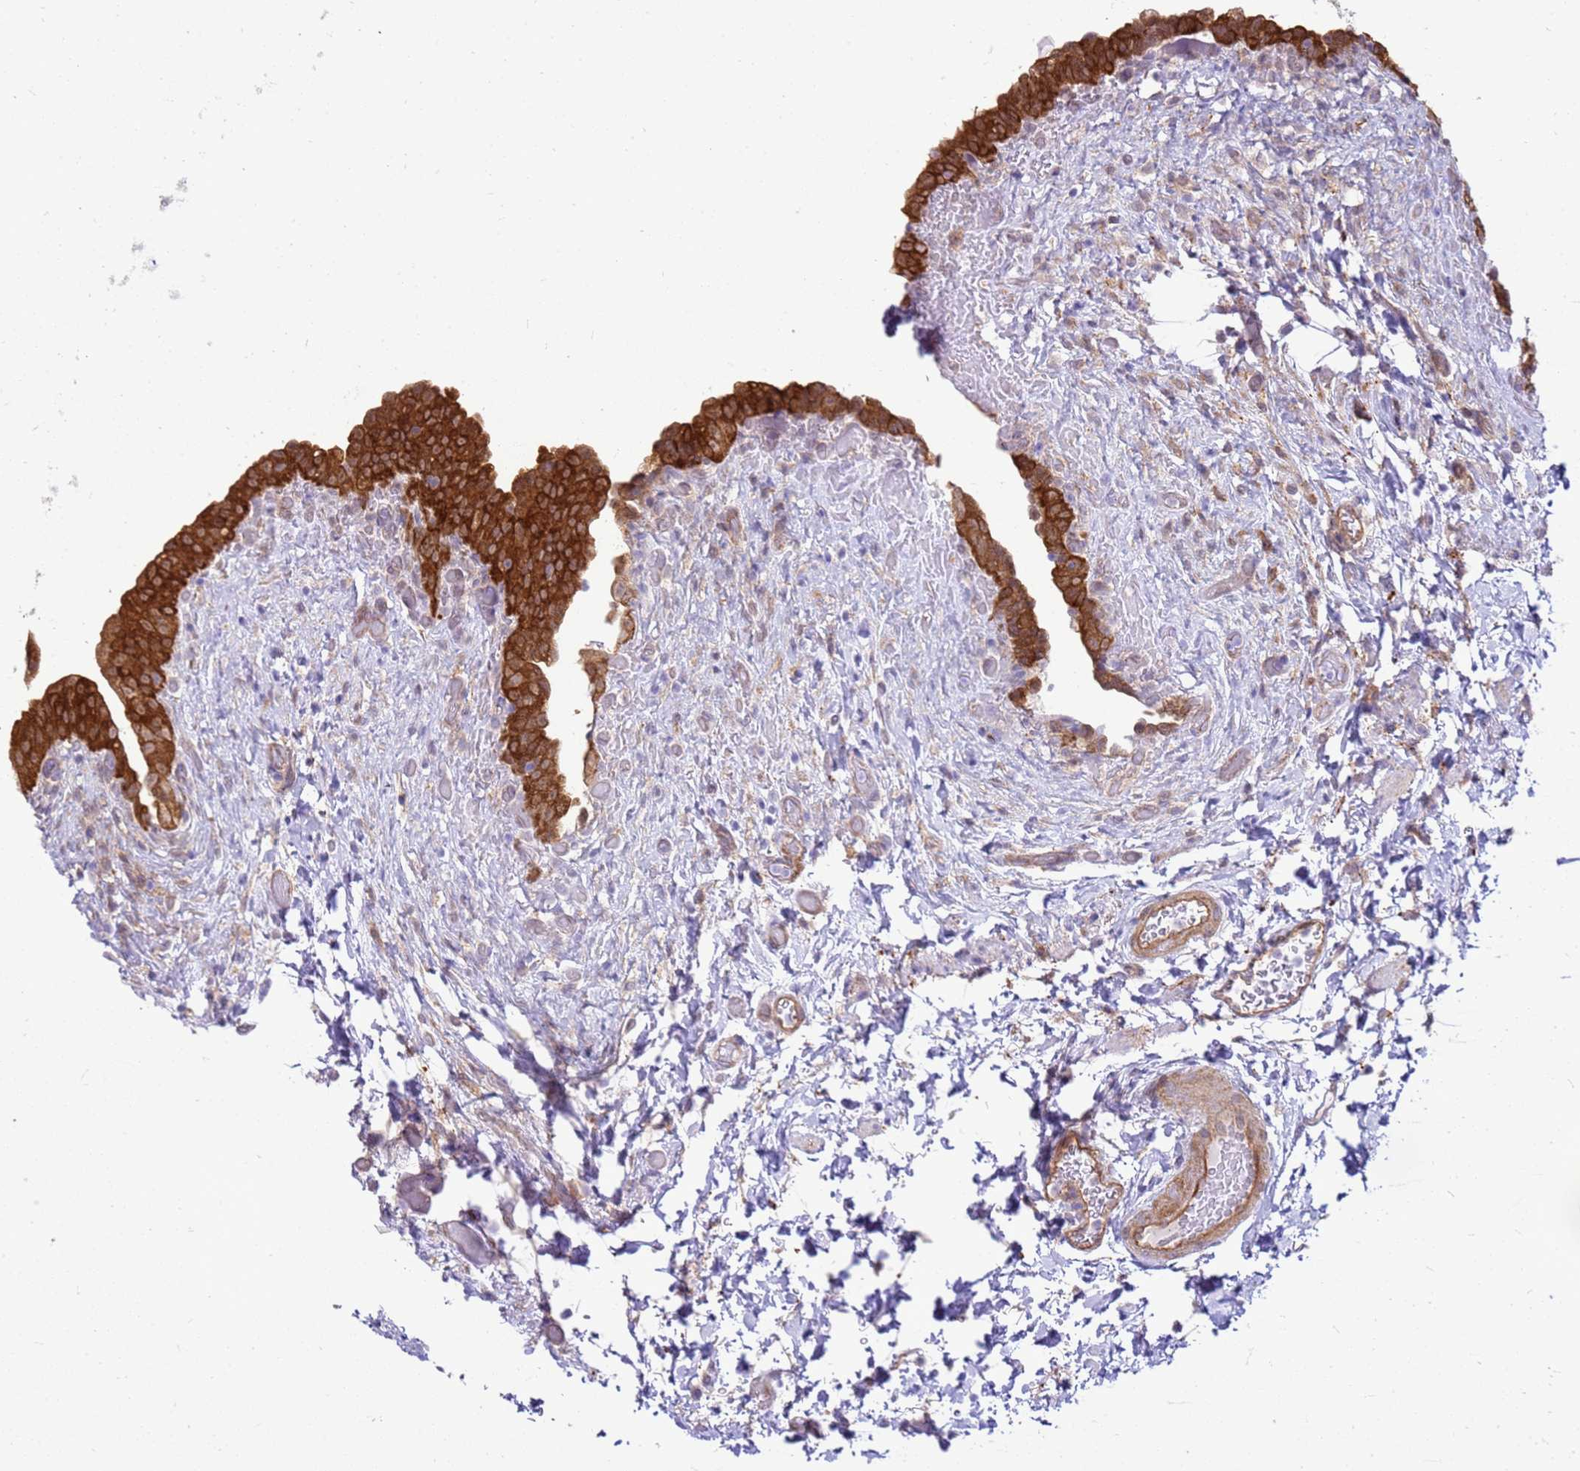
{"staining": {"intensity": "strong", "quantity": ">75%", "location": "cytoplasmic/membranous"}, "tissue": "urinary bladder", "cell_type": "Urothelial cells", "image_type": "normal", "snomed": [{"axis": "morphology", "description": "Normal tissue, NOS"}, {"axis": "topography", "description": "Urinary bladder"}], "caption": "Unremarkable urinary bladder demonstrates strong cytoplasmic/membranous positivity in about >75% of urothelial cells.", "gene": "HSPB1", "patient": {"sex": "male", "age": 69}}